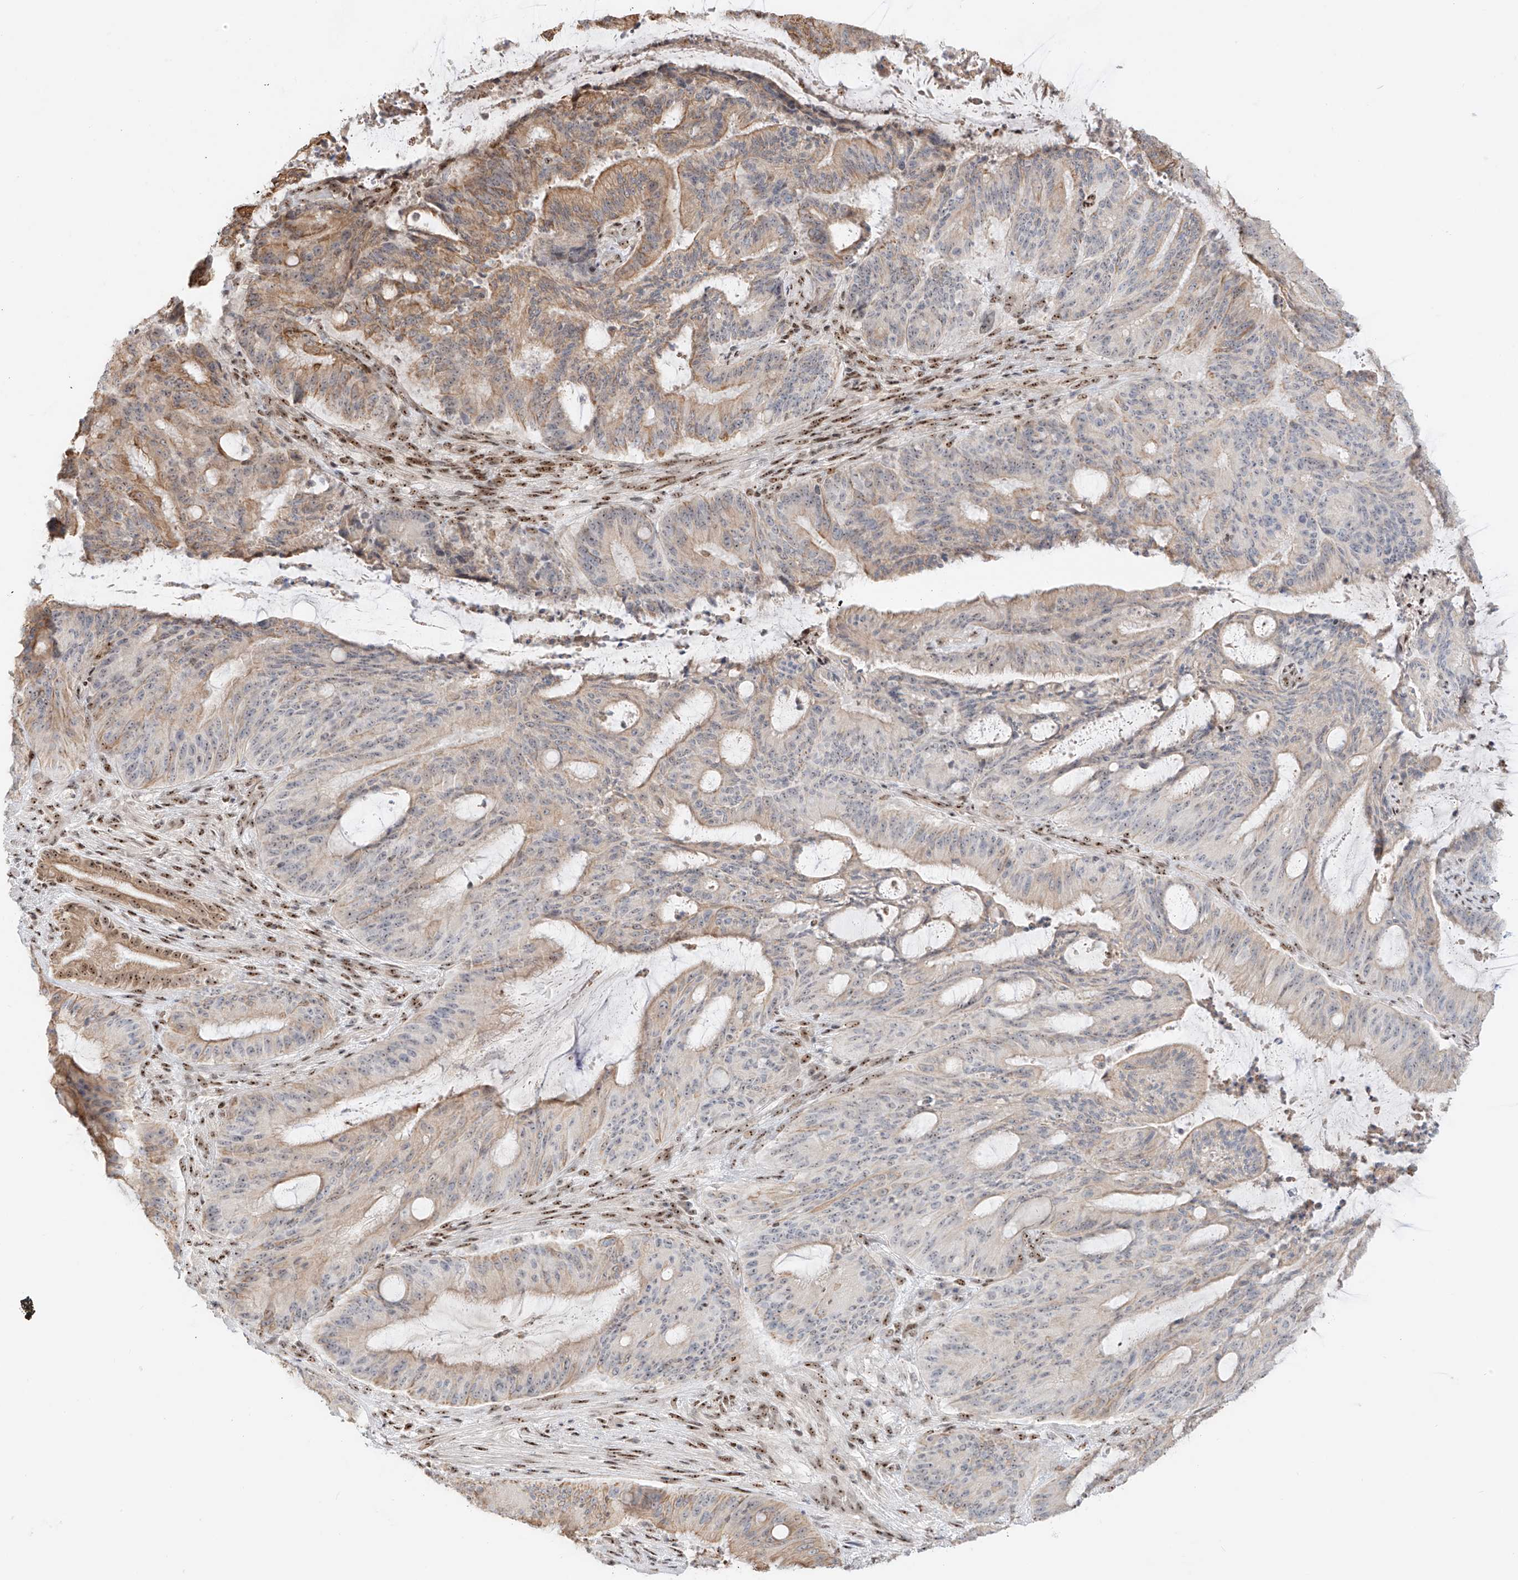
{"staining": {"intensity": "weak", "quantity": "25%-75%", "location": "cytoplasmic/membranous"}, "tissue": "liver cancer", "cell_type": "Tumor cells", "image_type": "cancer", "snomed": [{"axis": "morphology", "description": "Normal tissue, NOS"}, {"axis": "morphology", "description": "Cholangiocarcinoma"}, {"axis": "topography", "description": "Liver"}, {"axis": "topography", "description": "Peripheral nerve tissue"}], "caption": "Immunohistochemical staining of human liver cancer reveals low levels of weak cytoplasmic/membranous positivity in approximately 25%-75% of tumor cells. The protein is stained brown, and the nuclei are stained in blue (DAB (3,3'-diaminobenzidine) IHC with brightfield microscopy, high magnification).", "gene": "ZNF512", "patient": {"sex": "female", "age": 73}}